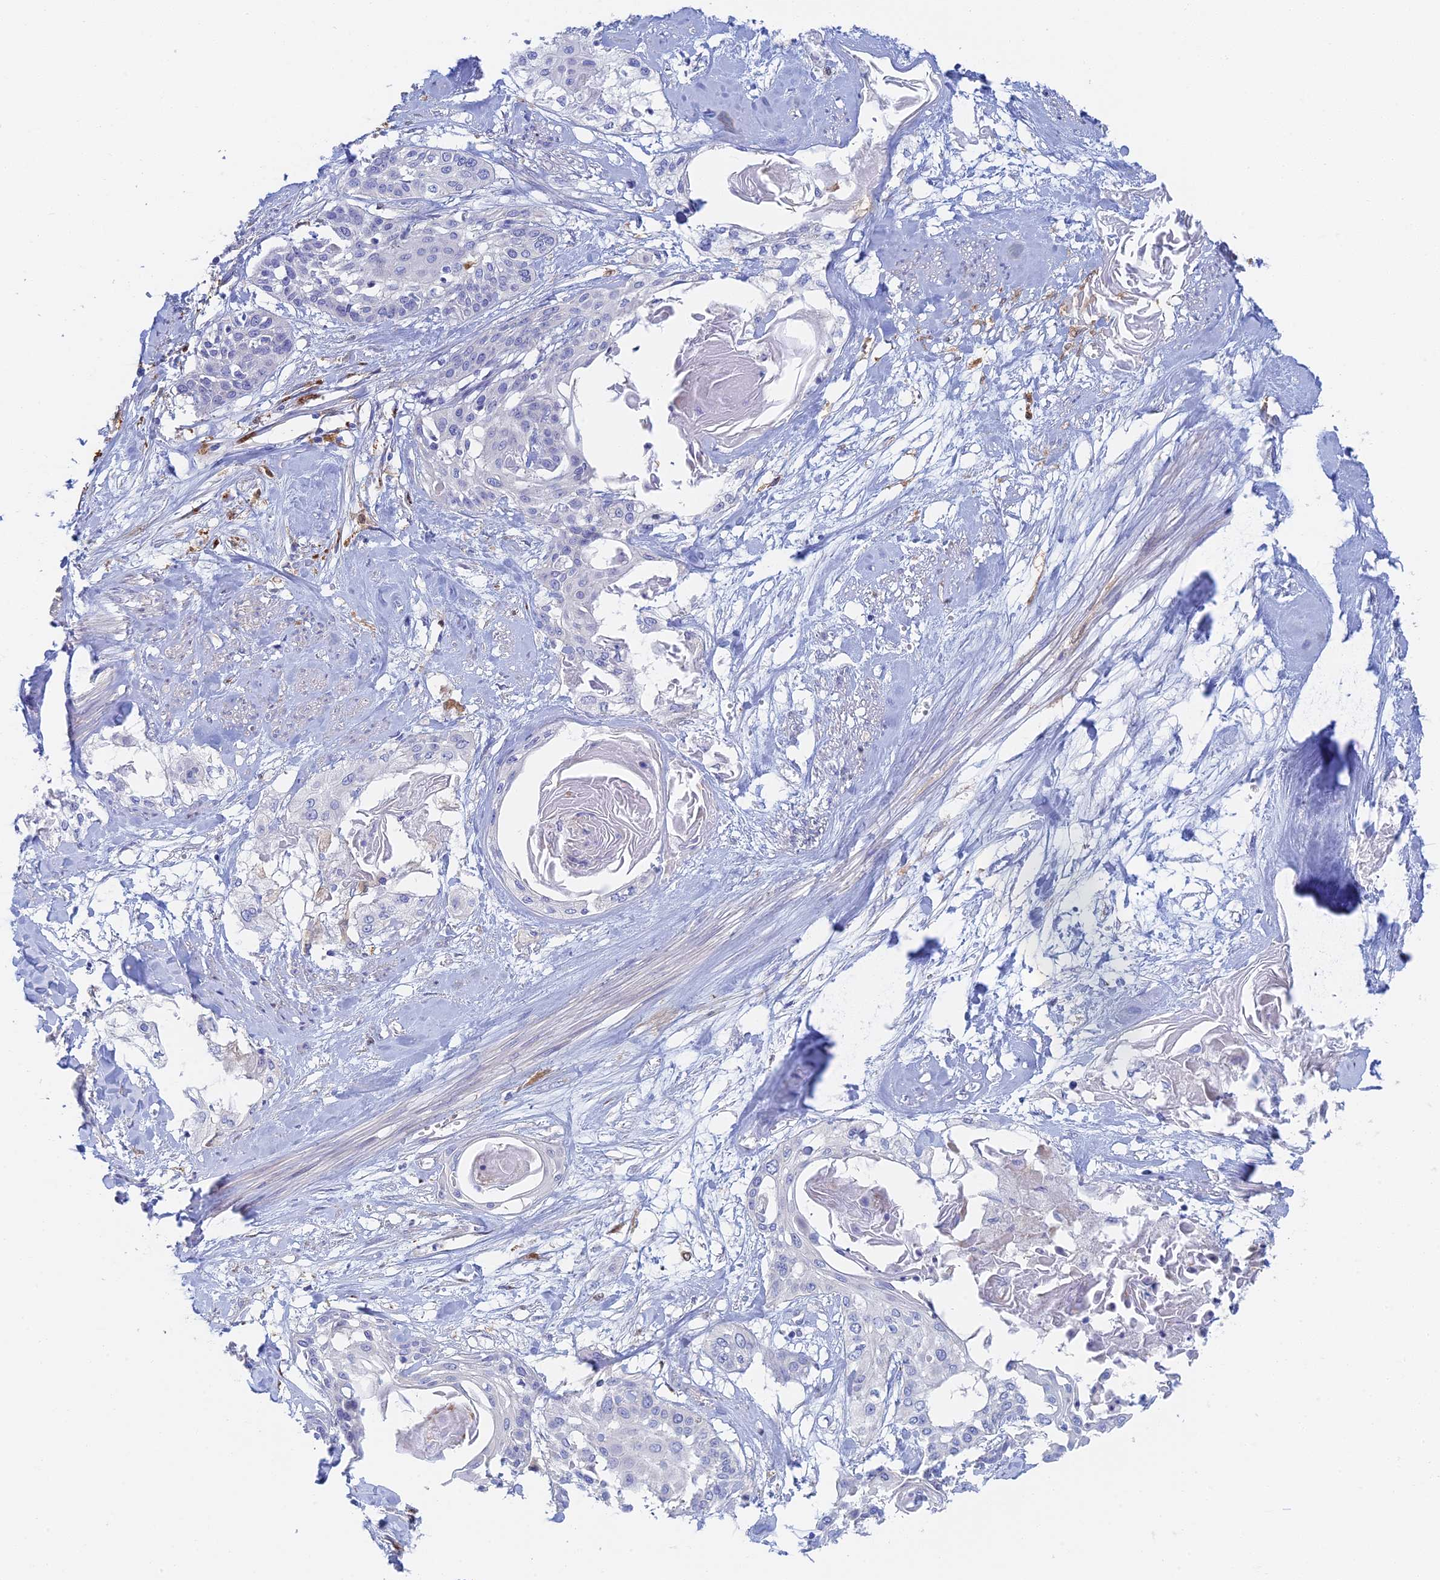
{"staining": {"intensity": "negative", "quantity": "none", "location": "none"}, "tissue": "cervical cancer", "cell_type": "Tumor cells", "image_type": "cancer", "snomed": [{"axis": "morphology", "description": "Squamous cell carcinoma, NOS"}, {"axis": "topography", "description": "Cervix"}], "caption": "Immunohistochemistry (IHC) micrograph of neoplastic tissue: human squamous cell carcinoma (cervical) stained with DAB reveals no significant protein staining in tumor cells.", "gene": "SLC24A3", "patient": {"sex": "female", "age": 57}}